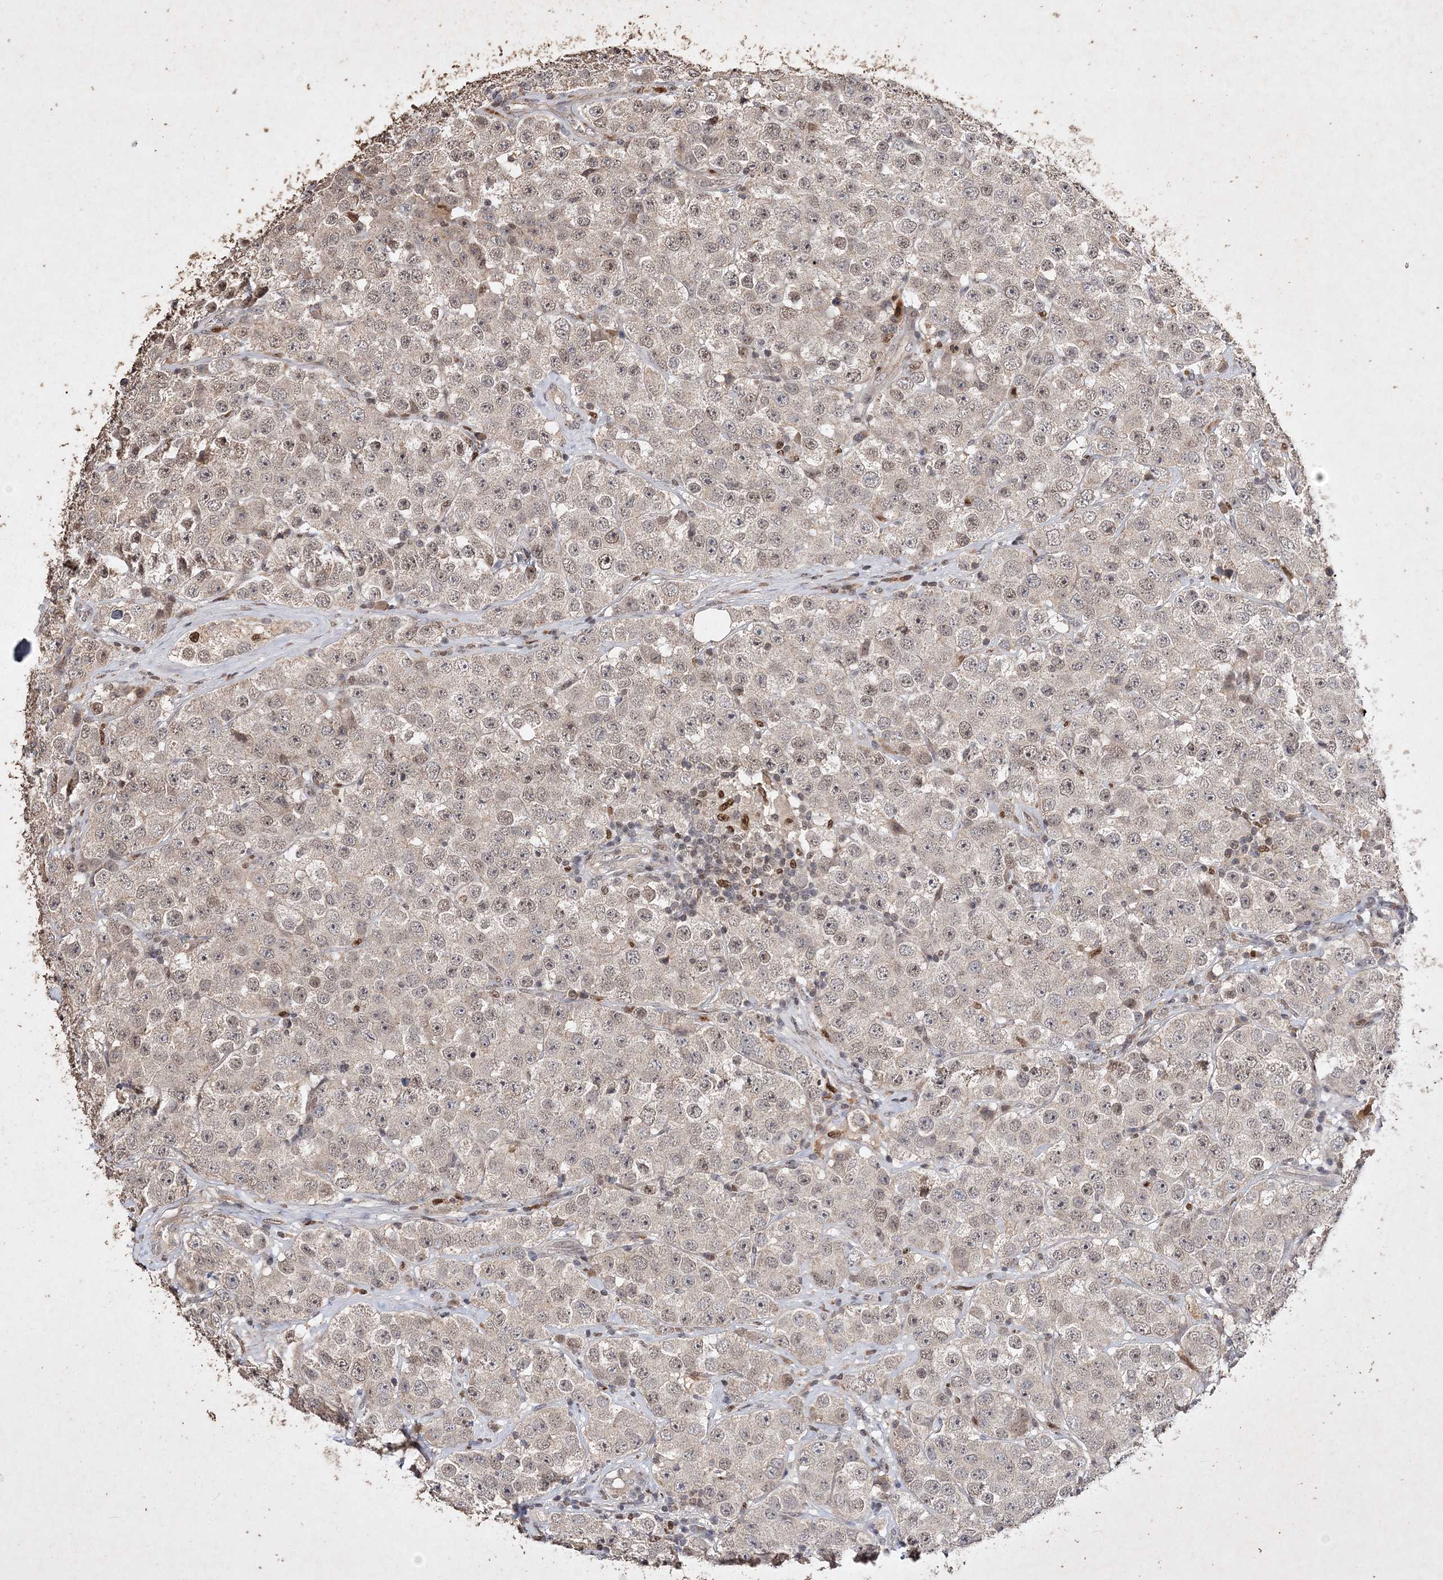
{"staining": {"intensity": "negative", "quantity": "none", "location": "none"}, "tissue": "testis cancer", "cell_type": "Tumor cells", "image_type": "cancer", "snomed": [{"axis": "morphology", "description": "Seminoma, NOS"}, {"axis": "topography", "description": "Testis"}], "caption": "DAB (3,3'-diaminobenzidine) immunohistochemical staining of seminoma (testis) displays no significant expression in tumor cells.", "gene": "C3orf38", "patient": {"sex": "male", "age": 28}}